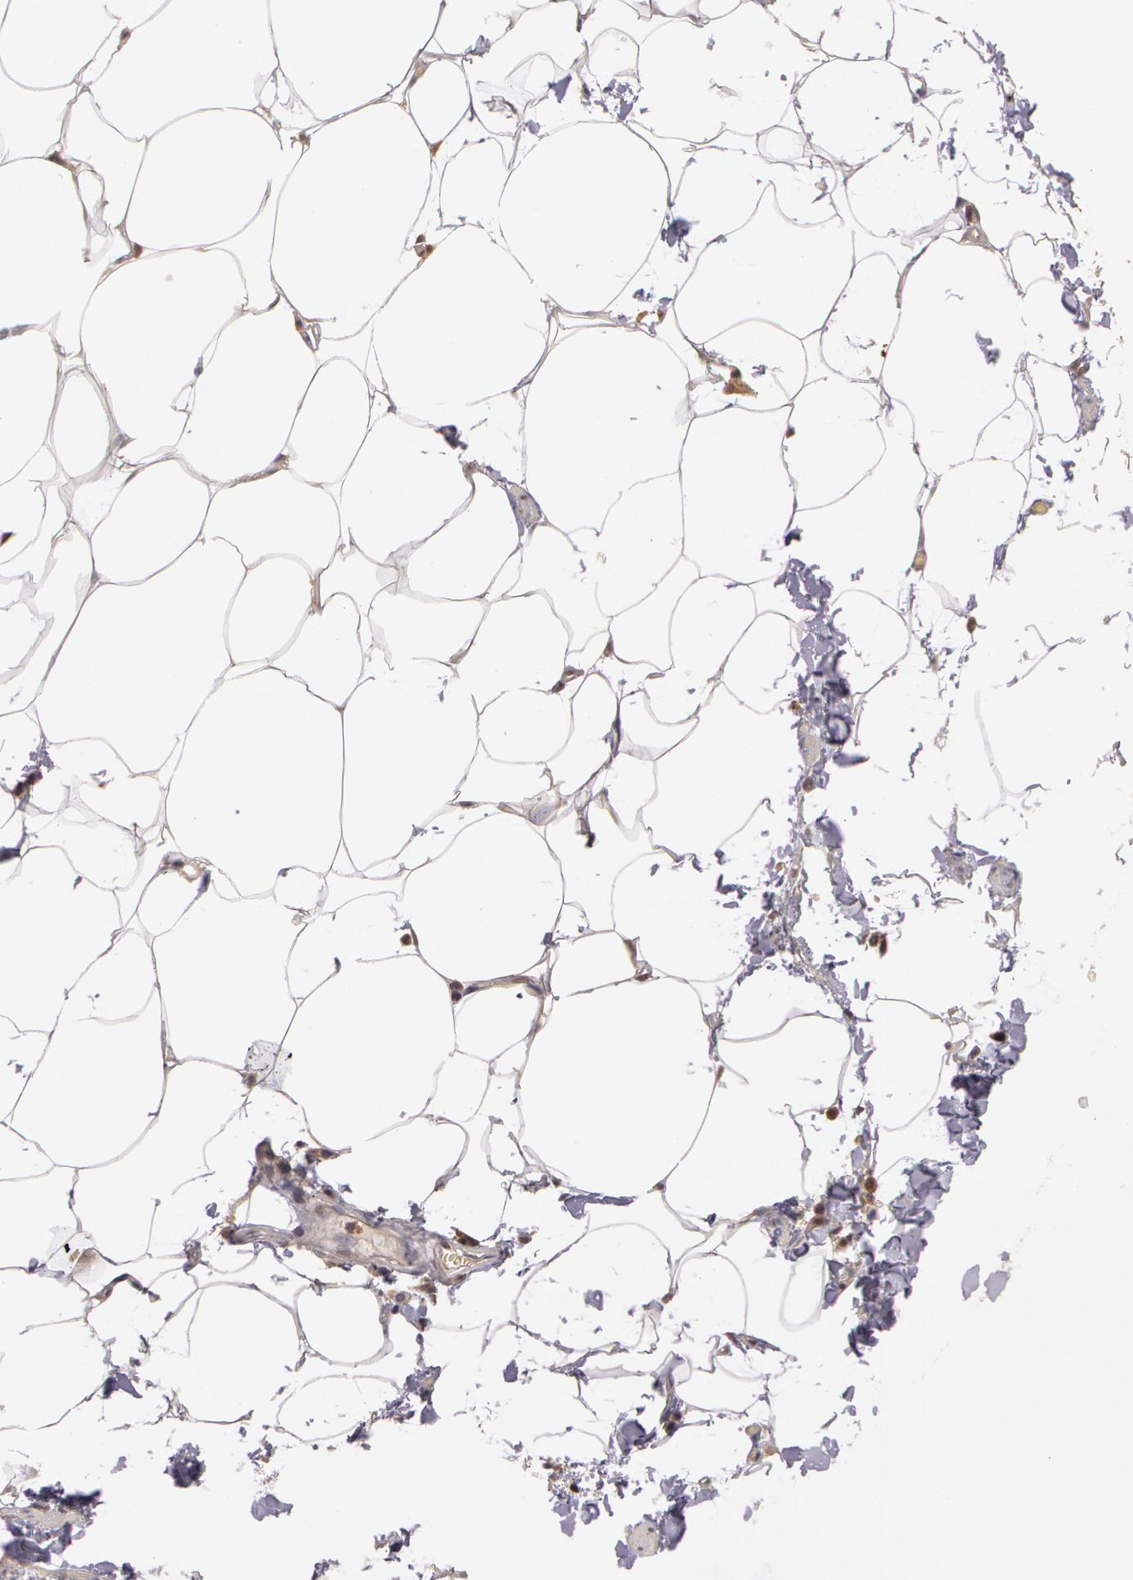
{"staining": {"intensity": "moderate", "quantity": ">75%", "location": "cytoplasmic/membranous"}, "tissue": "adipose tissue", "cell_type": "Adipocytes", "image_type": "normal", "snomed": [{"axis": "morphology", "description": "Normal tissue, NOS"}, {"axis": "topography", "description": "Vascular tissue"}], "caption": "Moderate cytoplasmic/membranous staining is appreciated in approximately >75% of adipocytes in benign adipose tissue. The staining was performed using DAB (3,3'-diaminobenzidine) to visualize the protein expression in brown, while the nuclei were stained in blue with hematoxylin (Magnification: 20x).", "gene": "AHSA1", "patient": {"sex": "male", "age": 41}}